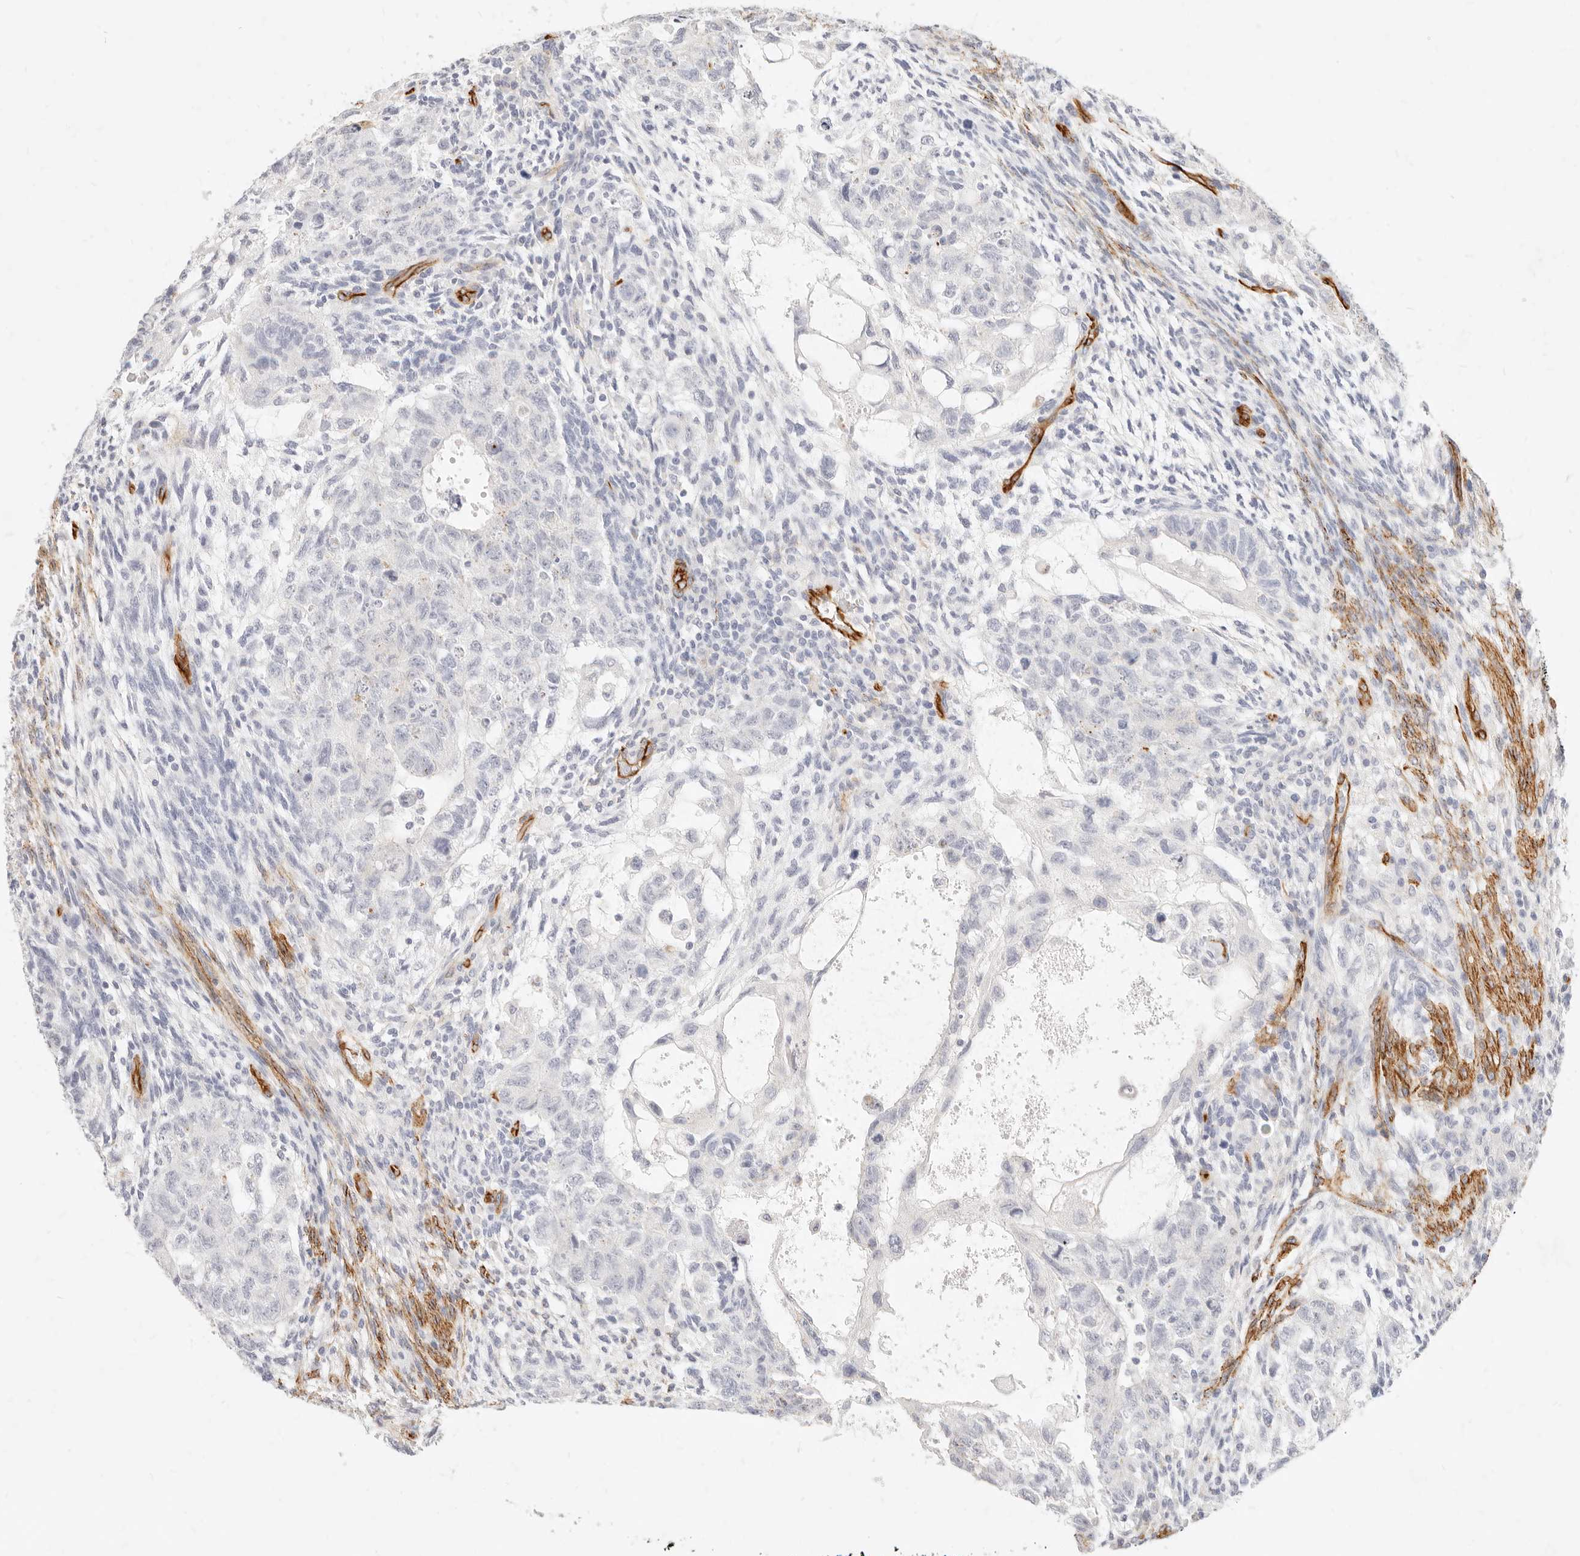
{"staining": {"intensity": "negative", "quantity": "none", "location": "none"}, "tissue": "testis cancer", "cell_type": "Tumor cells", "image_type": "cancer", "snomed": [{"axis": "morphology", "description": "Normal tissue, NOS"}, {"axis": "morphology", "description": "Carcinoma, Embryonal, NOS"}, {"axis": "topography", "description": "Testis"}], "caption": "DAB (3,3'-diaminobenzidine) immunohistochemical staining of testis cancer (embryonal carcinoma) displays no significant positivity in tumor cells.", "gene": "NUS1", "patient": {"sex": "male", "age": 36}}